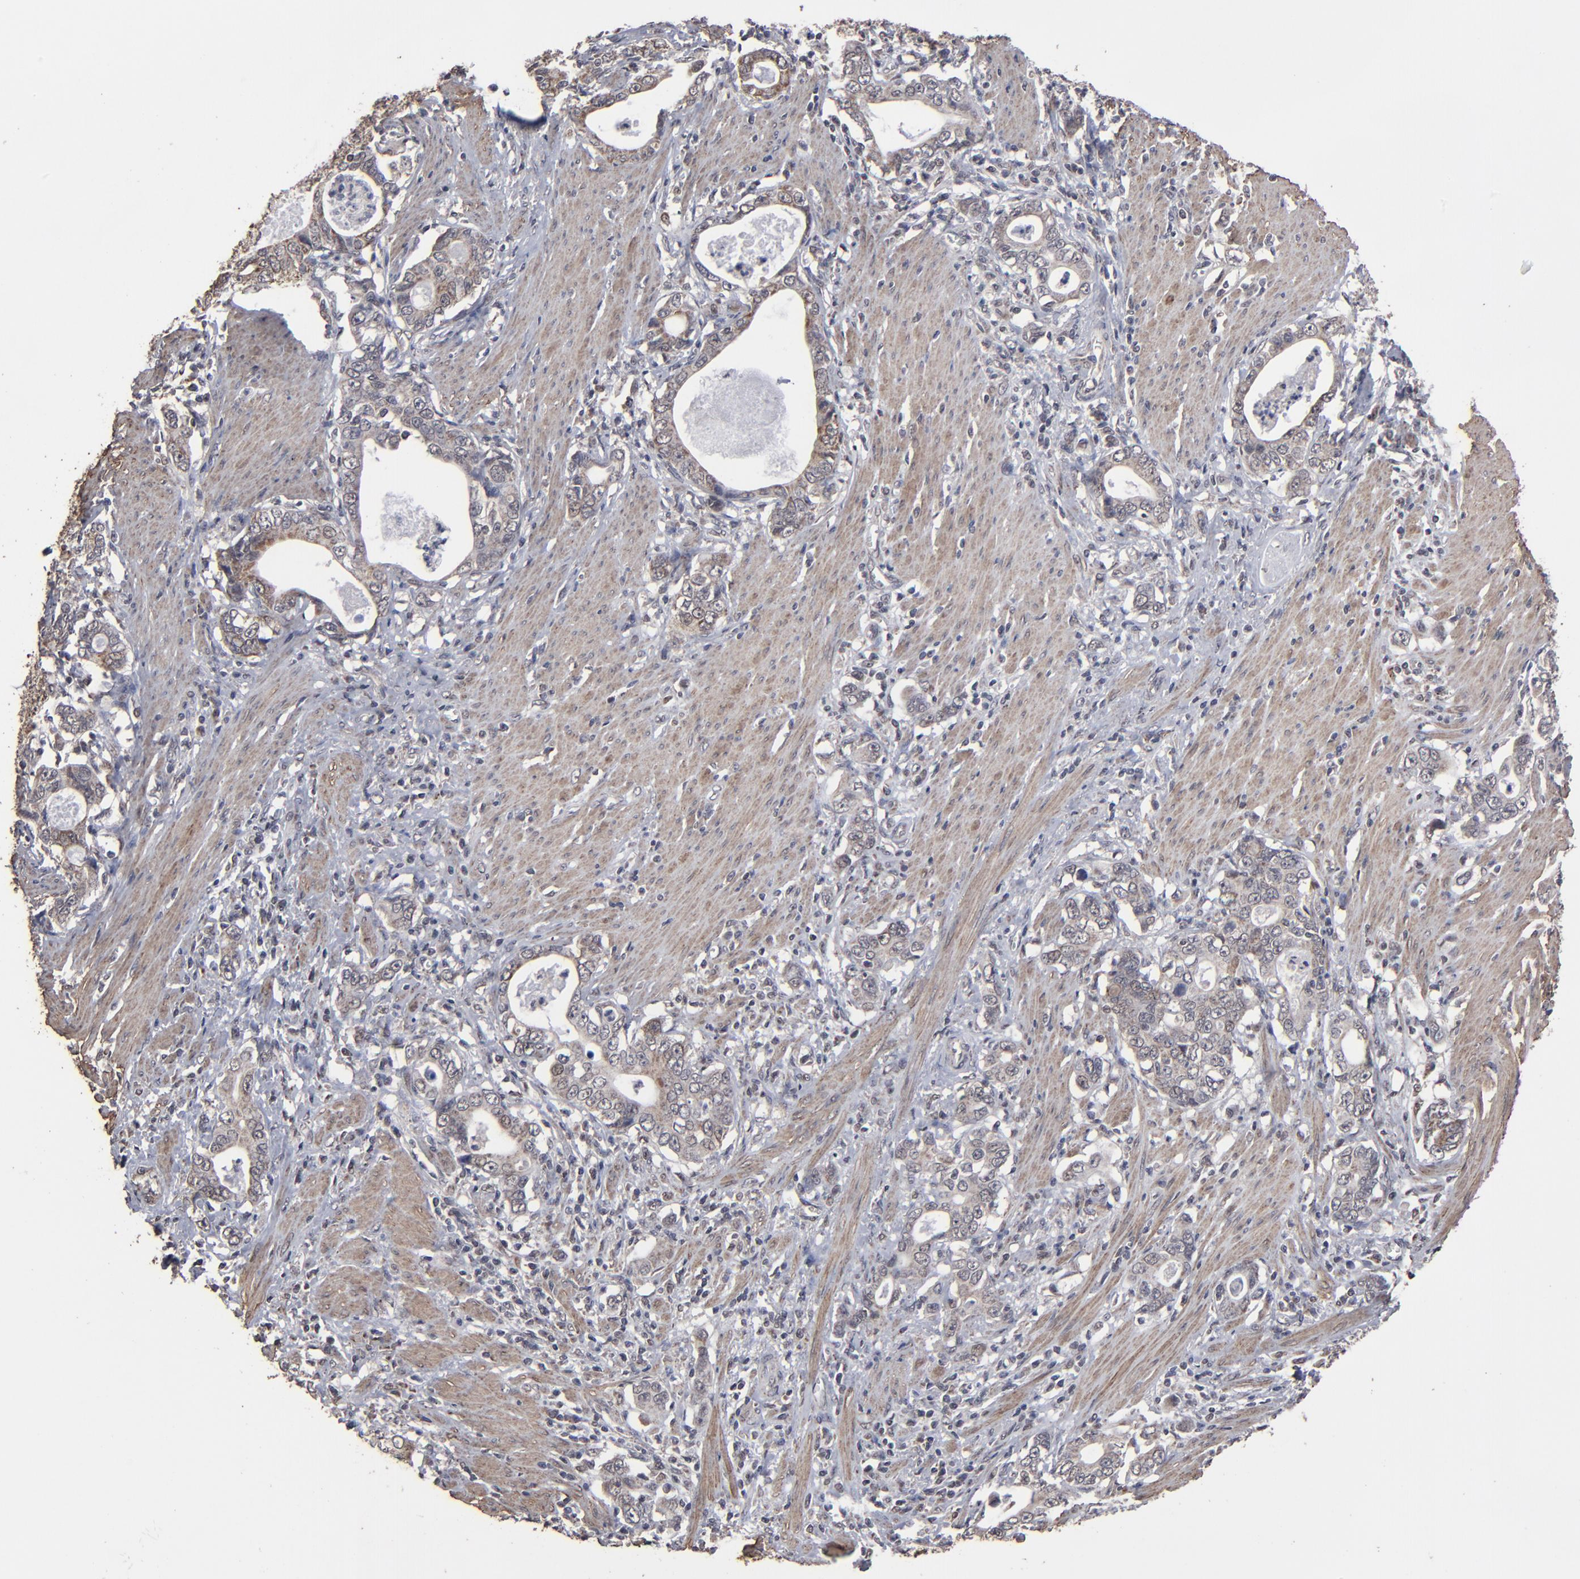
{"staining": {"intensity": "weak", "quantity": ">75%", "location": "cytoplasmic/membranous,nuclear"}, "tissue": "stomach cancer", "cell_type": "Tumor cells", "image_type": "cancer", "snomed": [{"axis": "morphology", "description": "Adenocarcinoma, NOS"}, {"axis": "topography", "description": "Stomach, lower"}], "caption": "This micrograph displays immunohistochemistry staining of adenocarcinoma (stomach), with low weak cytoplasmic/membranous and nuclear expression in approximately >75% of tumor cells.", "gene": "BNIP3", "patient": {"sex": "female", "age": 72}}